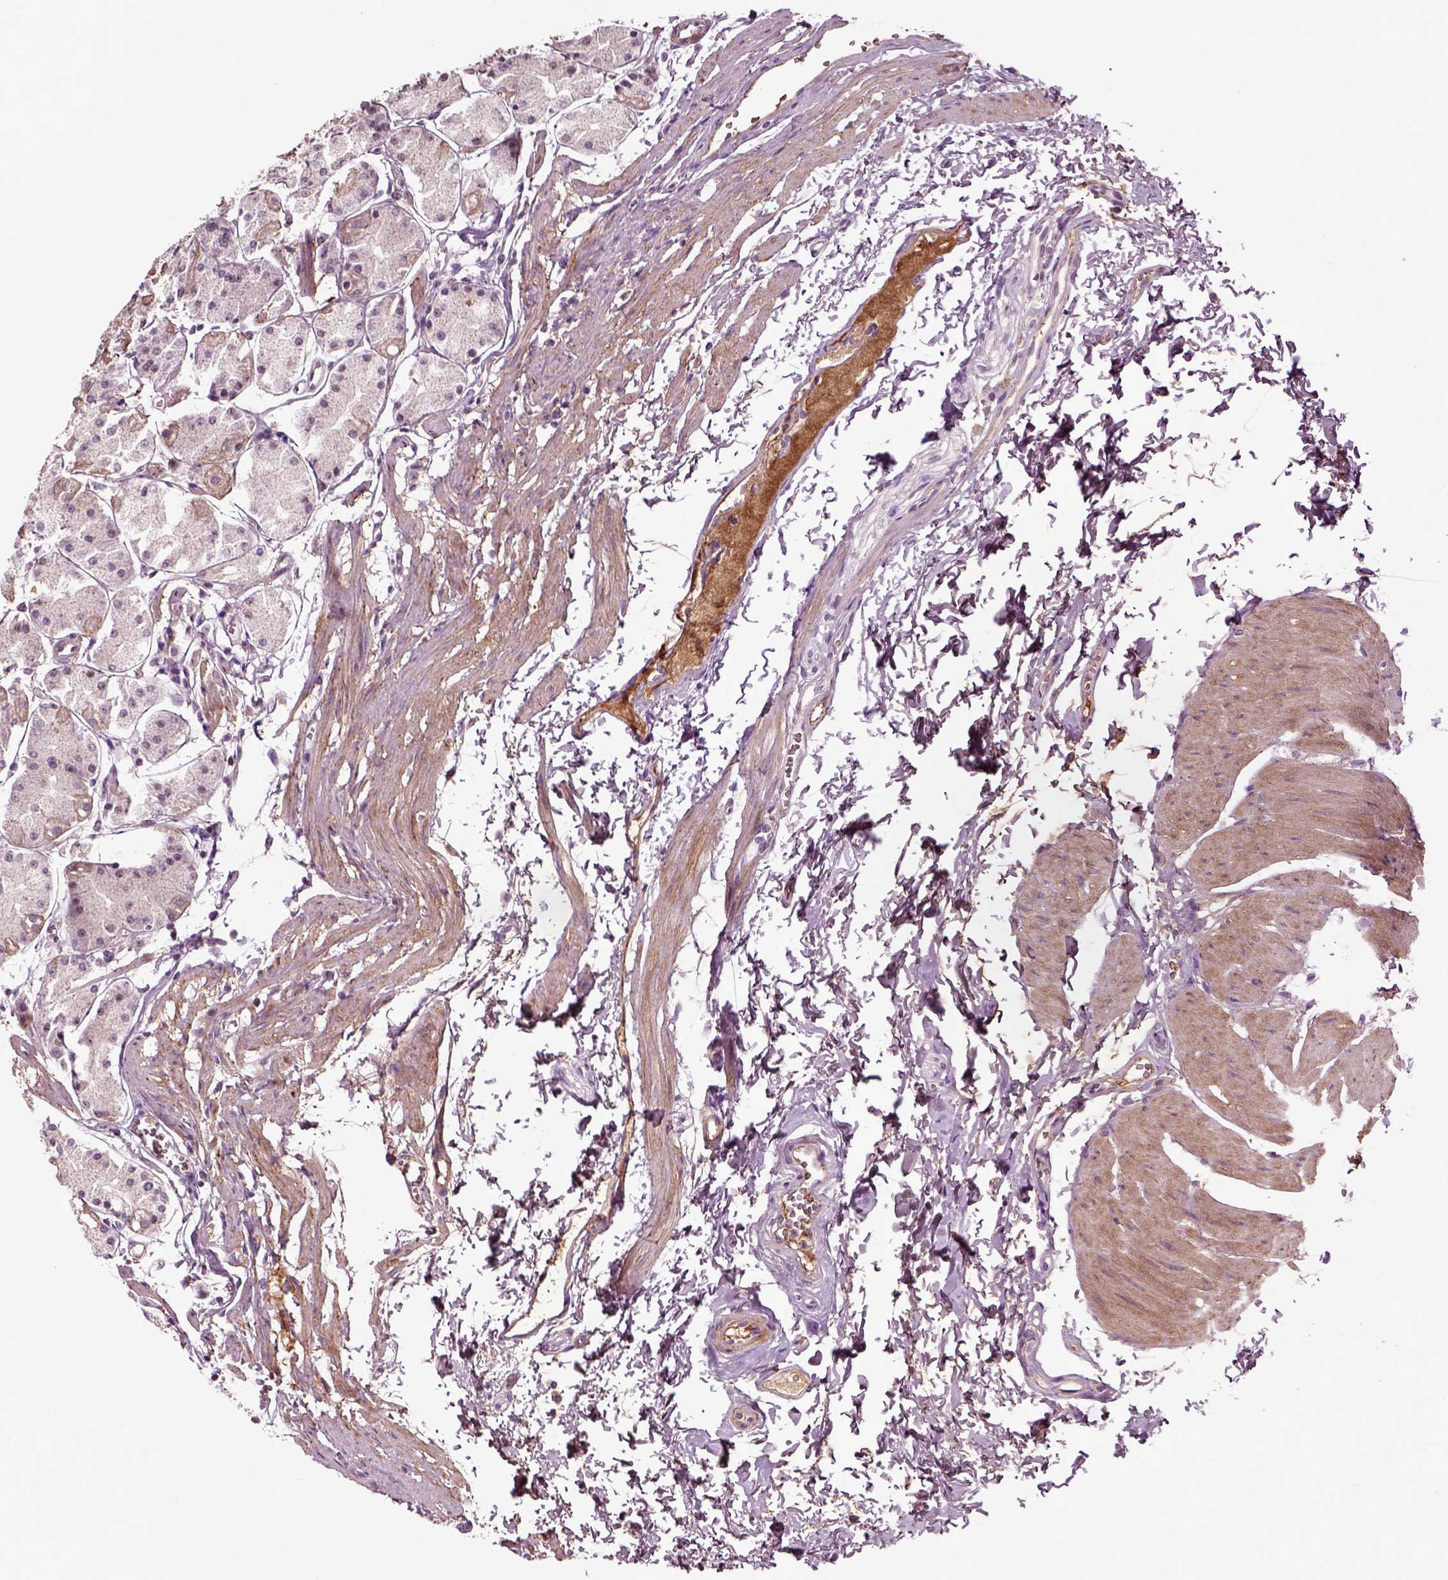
{"staining": {"intensity": "weak", "quantity": "<25%", "location": "cytoplasmic/membranous"}, "tissue": "stomach", "cell_type": "Glandular cells", "image_type": "normal", "snomed": [{"axis": "morphology", "description": "Normal tissue, NOS"}, {"axis": "topography", "description": "Stomach, upper"}], "caption": "Immunohistochemical staining of unremarkable human stomach displays no significant positivity in glandular cells. Nuclei are stained in blue.", "gene": "SPON1", "patient": {"sex": "male", "age": 60}}